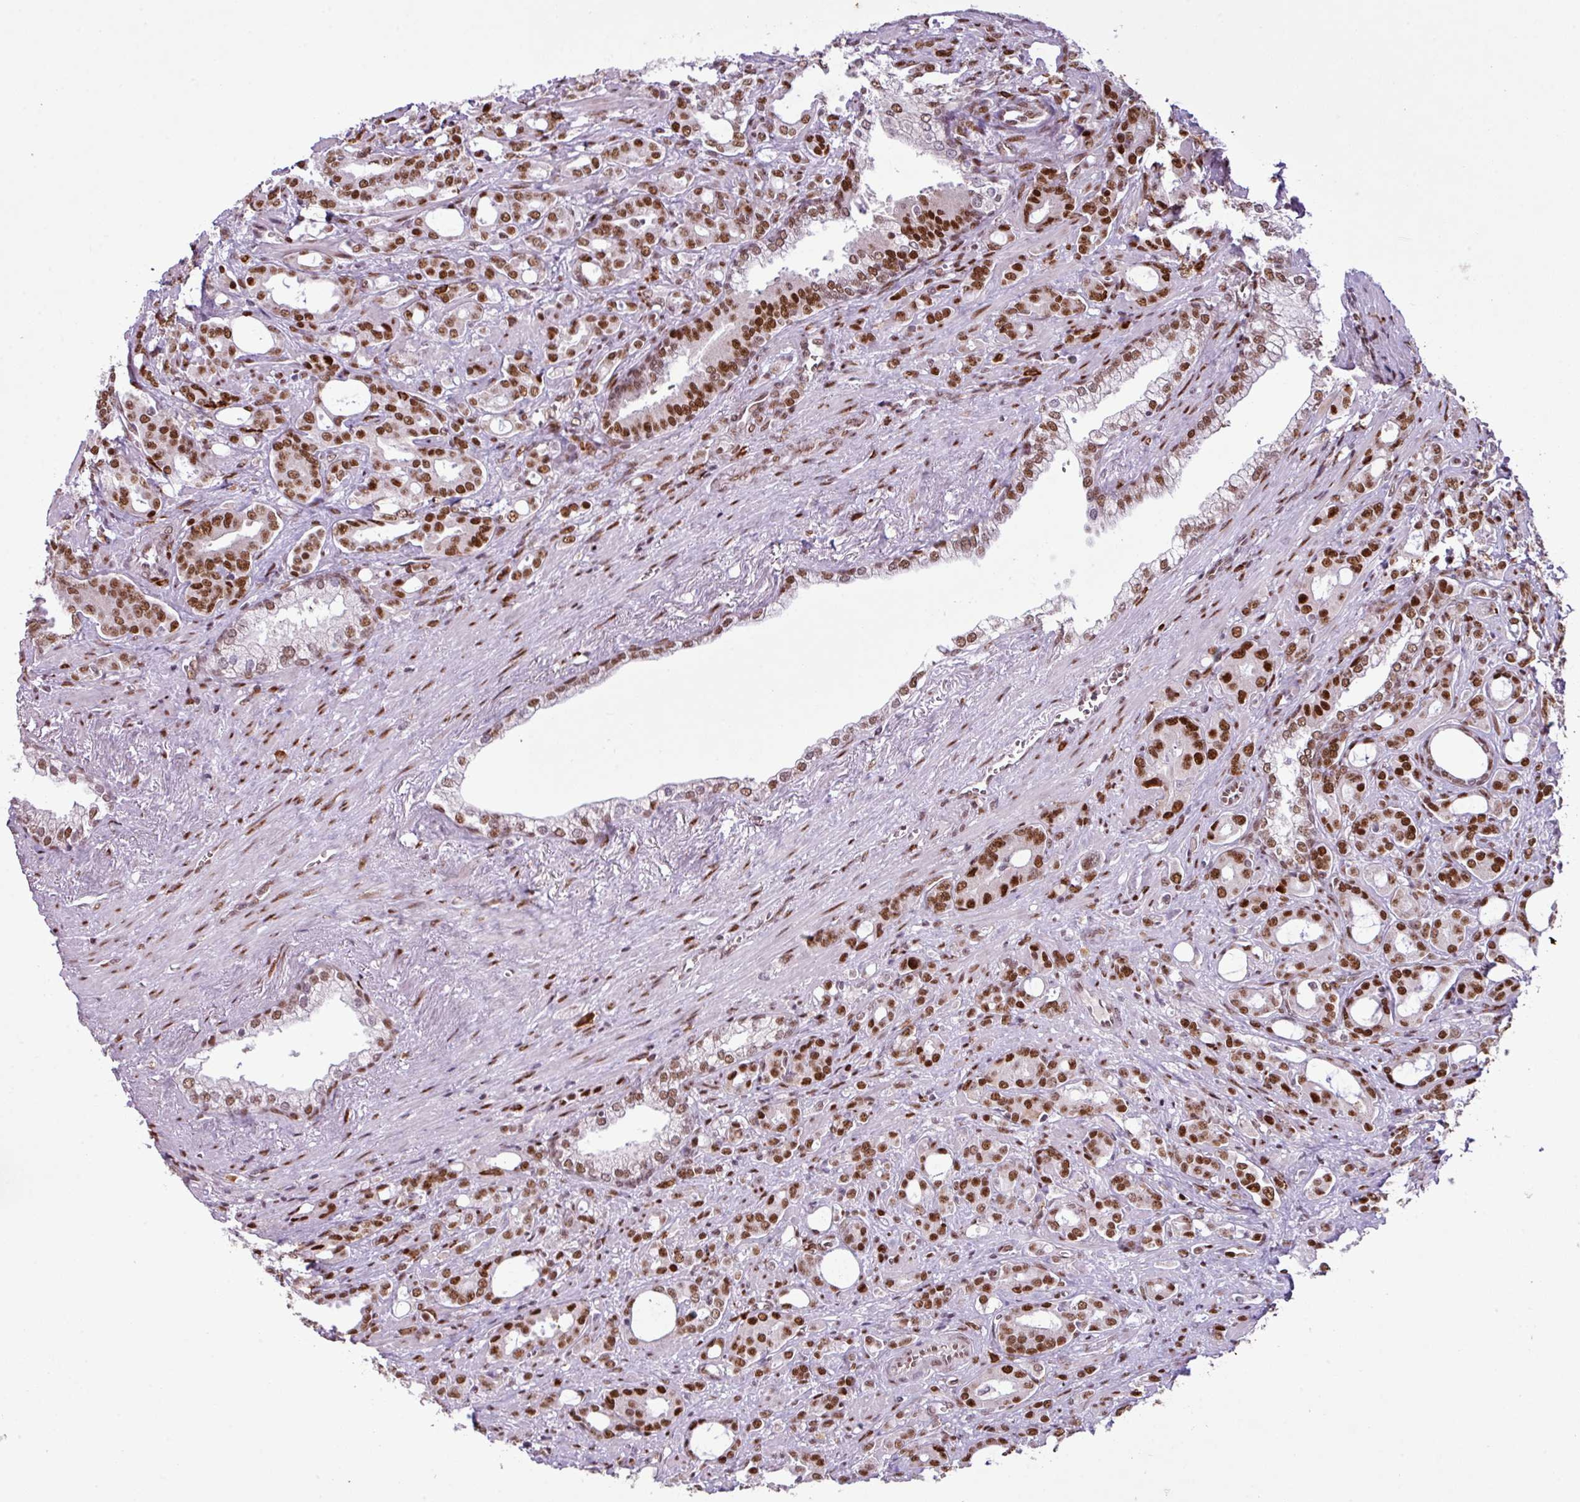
{"staining": {"intensity": "strong", "quantity": ">75%", "location": "nuclear"}, "tissue": "prostate cancer", "cell_type": "Tumor cells", "image_type": "cancer", "snomed": [{"axis": "morphology", "description": "Adenocarcinoma, High grade"}, {"axis": "topography", "description": "Prostate"}], "caption": "Prostate adenocarcinoma (high-grade) stained with a brown dye displays strong nuclear positive staining in about >75% of tumor cells.", "gene": "PRDM5", "patient": {"sex": "male", "age": 72}}